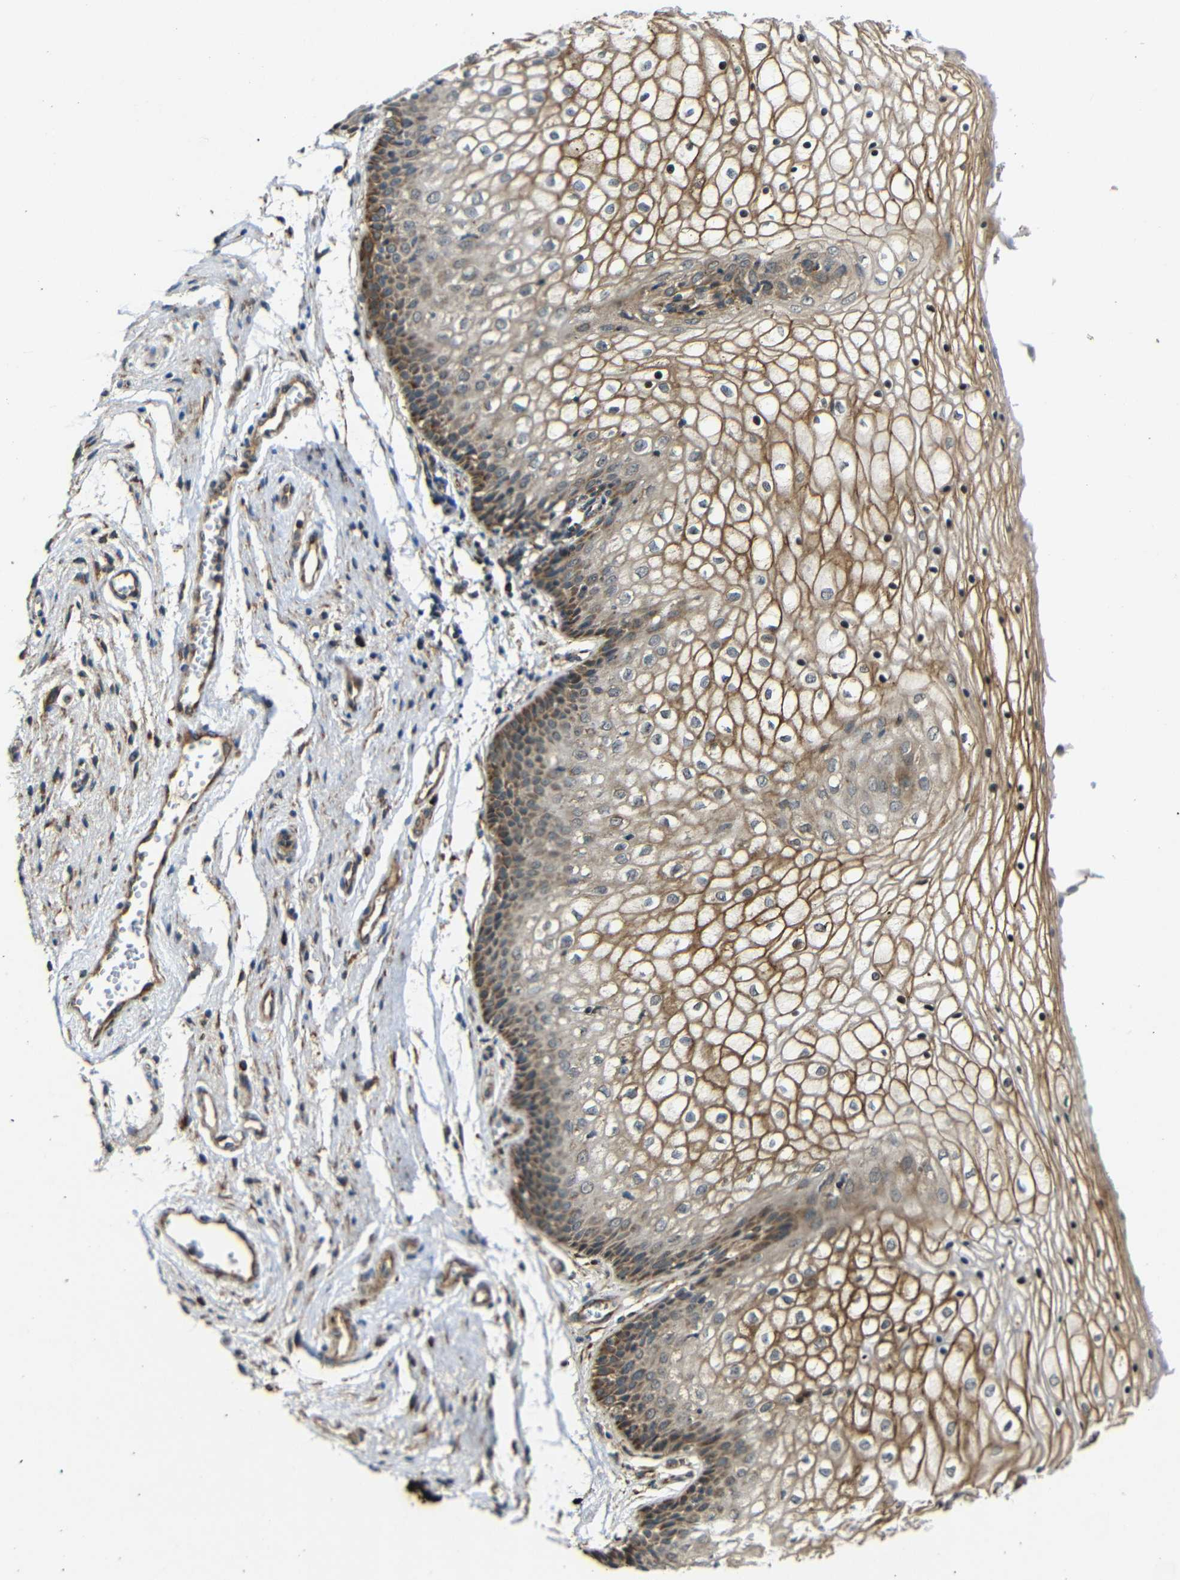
{"staining": {"intensity": "moderate", "quantity": "25%-75%", "location": "cytoplasmic/membranous"}, "tissue": "vagina", "cell_type": "Squamous epithelial cells", "image_type": "normal", "snomed": [{"axis": "morphology", "description": "Normal tissue, NOS"}, {"axis": "topography", "description": "Vagina"}], "caption": "Squamous epithelial cells display medium levels of moderate cytoplasmic/membranous positivity in about 25%-75% of cells in benign human vagina.", "gene": "KANK4", "patient": {"sex": "female", "age": 34}}